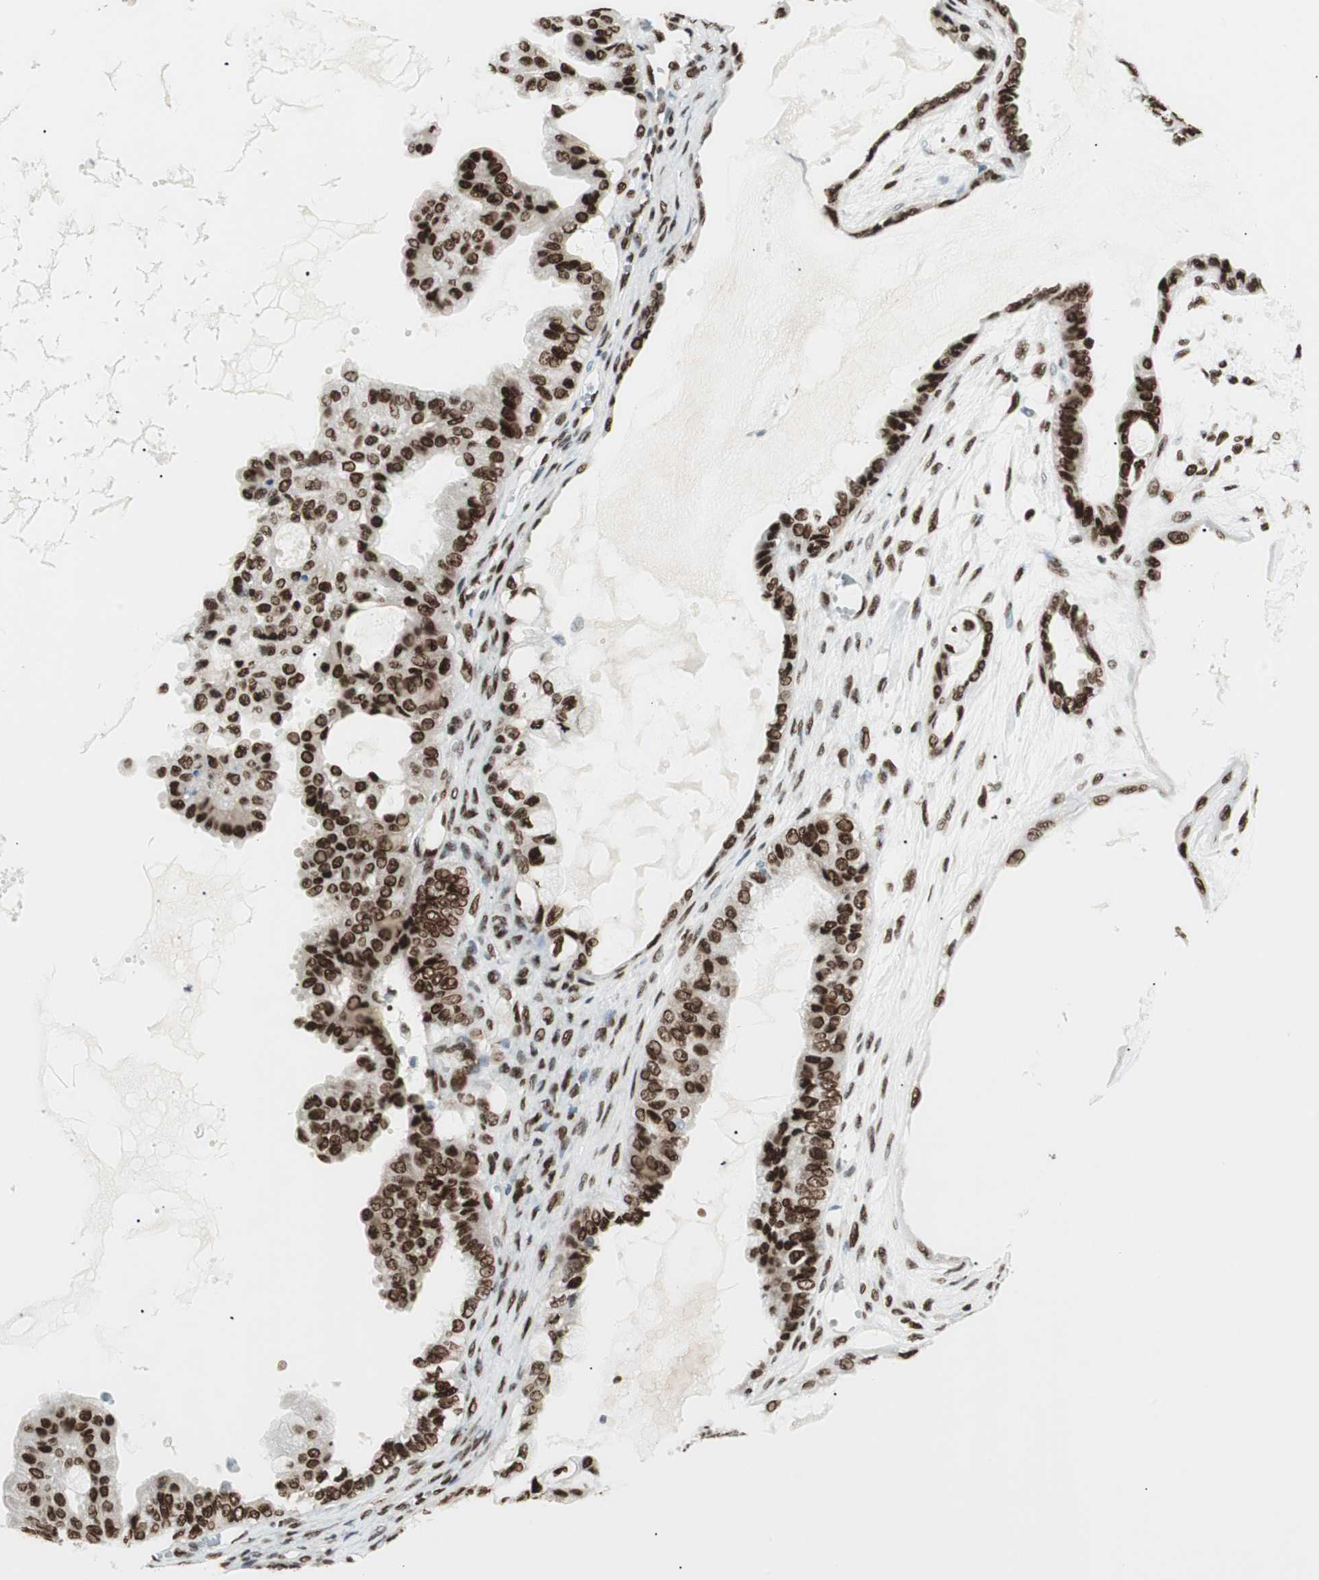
{"staining": {"intensity": "strong", "quantity": ">75%", "location": "nuclear"}, "tissue": "ovarian cancer", "cell_type": "Tumor cells", "image_type": "cancer", "snomed": [{"axis": "morphology", "description": "Carcinoma, NOS"}, {"axis": "morphology", "description": "Carcinoma, endometroid"}, {"axis": "topography", "description": "Ovary"}], "caption": "High-power microscopy captured an IHC photomicrograph of ovarian endometroid carcinoma, revealing strong nuclear staining in about >75% of tumor cells.", "gene": "EWSR1", "patient": {"sex": "female", "age": 50}}